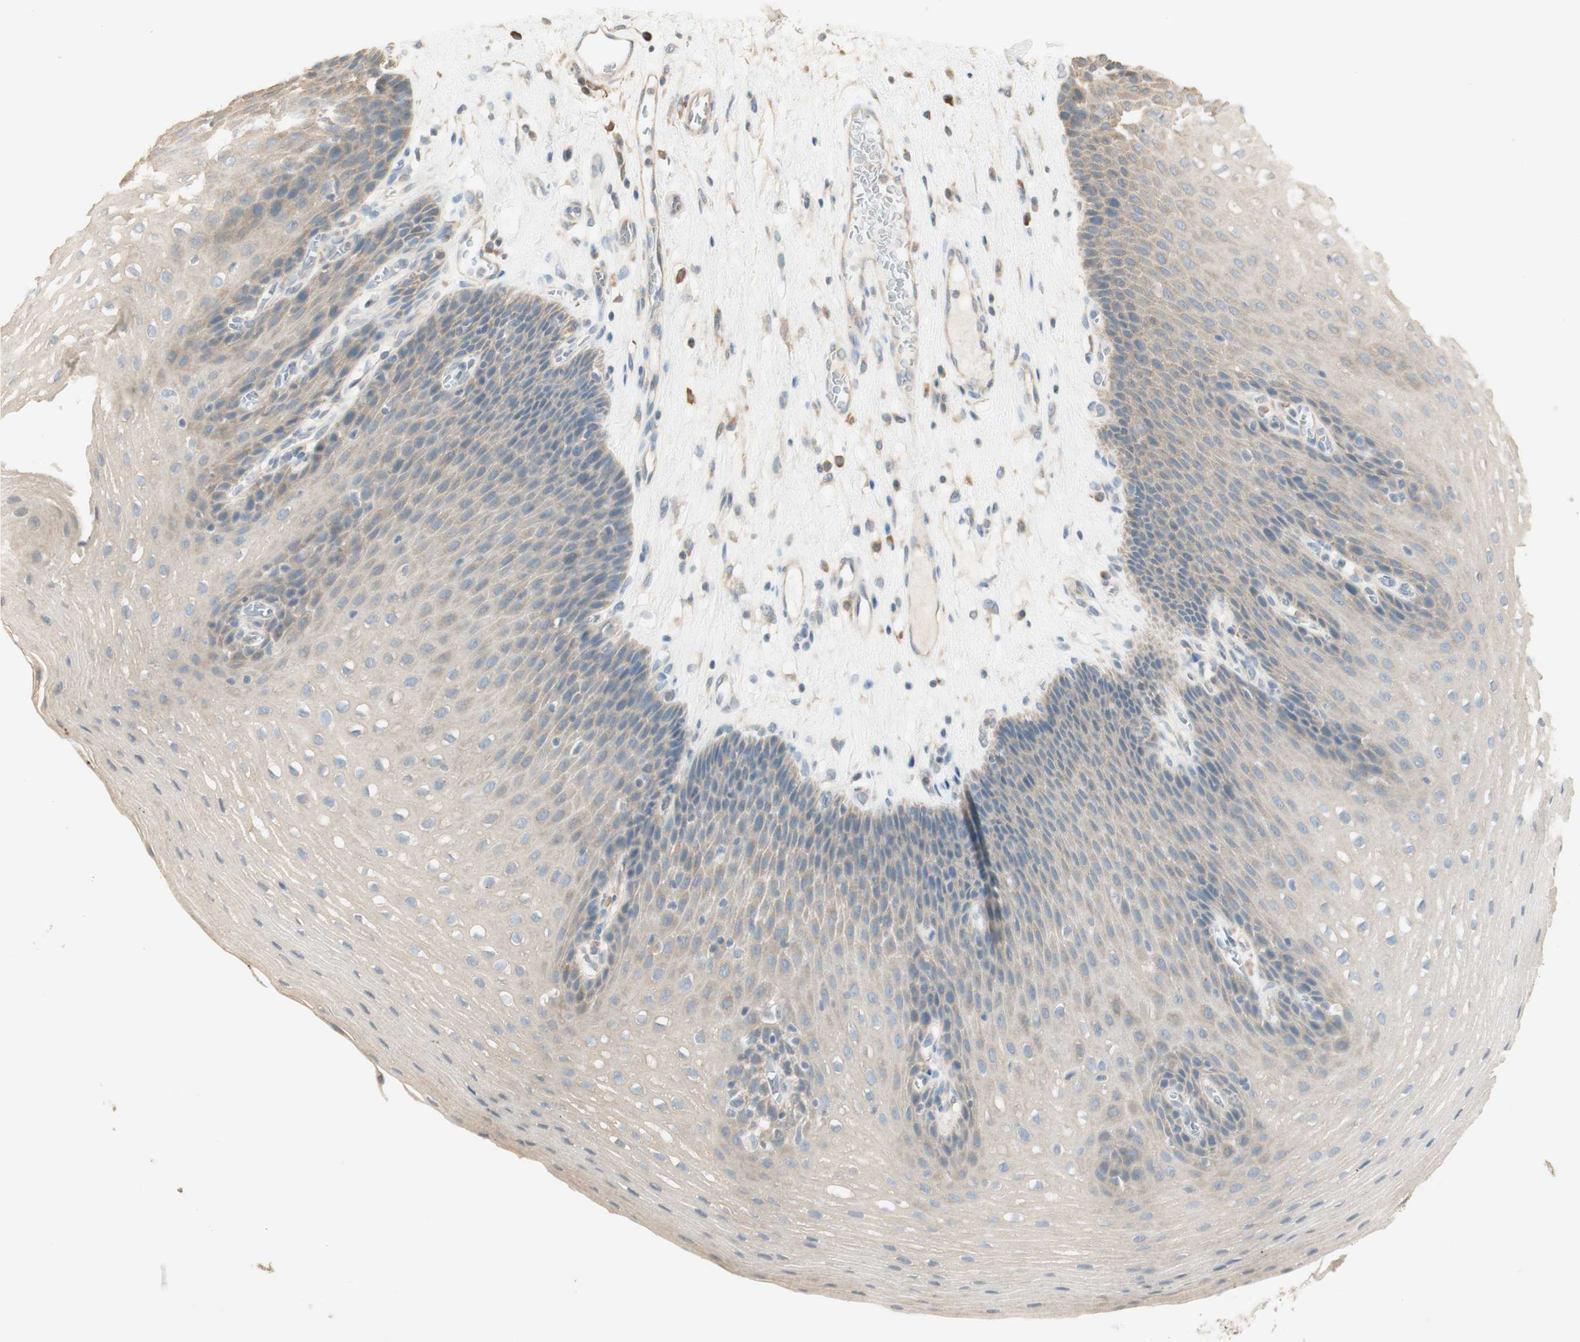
{"staining": {"intensity": "weak", "quantity": ">75%", "location": "cytoplasmic/membranous"}, "tissue": "esophagus", "cell_type": "Squamous epithelial cells", "image_type": "normal", "snomed": [{"axis": "morphology", "description": "Normal tissue, NOS"}, {"axis": "topography", "description": "Esophagus"}], "caption": "Immunohistochemical staining of benign esophagus reveals weak cytoplasmic/membranous protein expression in approximately >75% of squamous epithelial cells. Using DAB (brown) and hematoxylin (blue) stains, captured at high magnification using brightfield microscopy.", "gene": "CLCN2", "patient": {"sex": "male", "age": 48}}